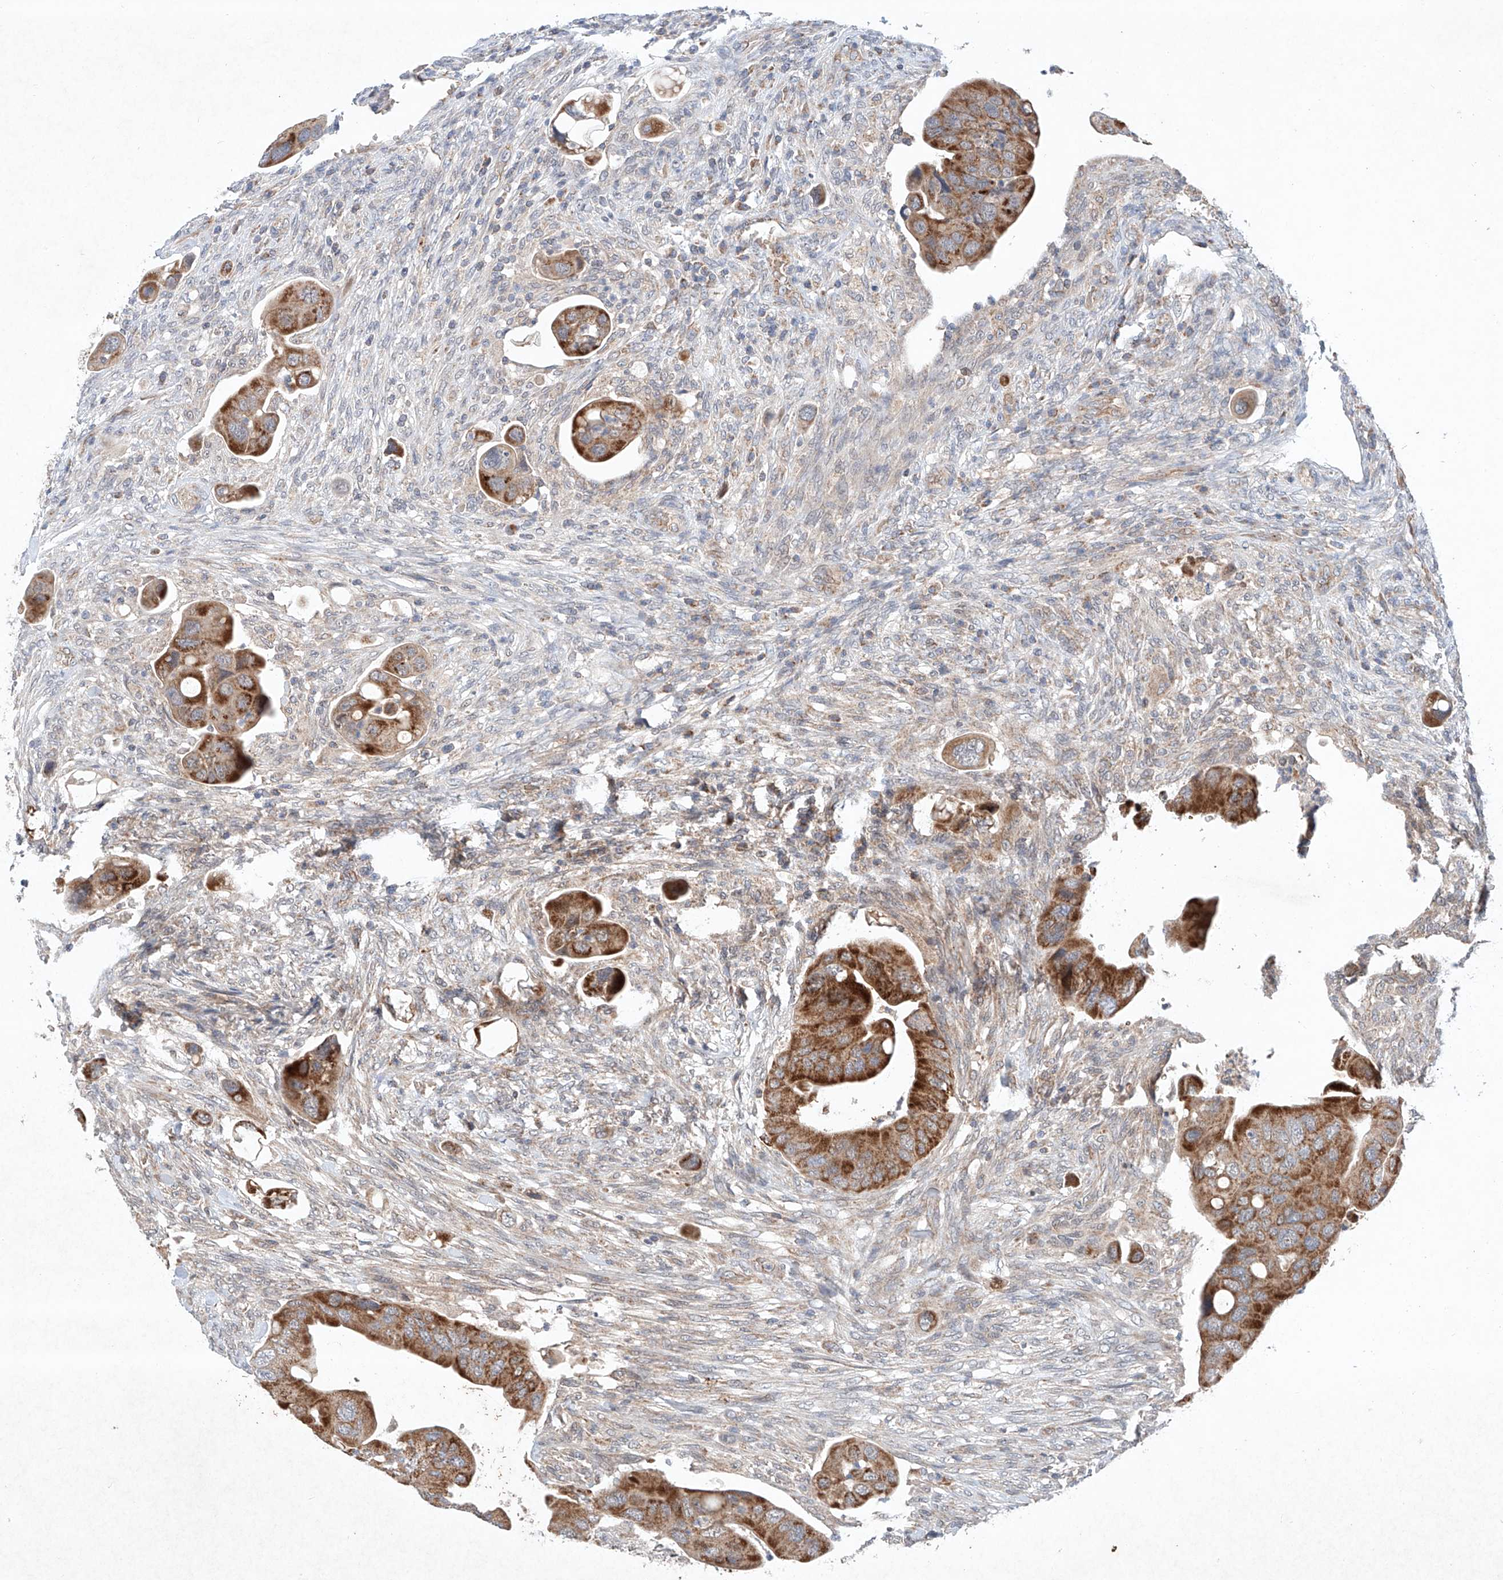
{"staining": {"intensity": "strong", "quantity": ">75%", "location": "cytoplasmic/membranous"}, "tissue": "colorectal cancer", "cell_type": "Tumor cells", "image_type": "cancer", "snomed": [{"axis": "morphology", "description": "Adenocarcinoma, NOS"}, {"axis": "topography", "description": "Rectum"}], "caption": "Immunohistochemistry of human colorectal adenocarcinoma exhibits high levels of strong cytoplasmic/membranous expression in approximately >75% of tumor cells.", "gene": "FASTK", "patient": {"sex": "female", "age": 57}}